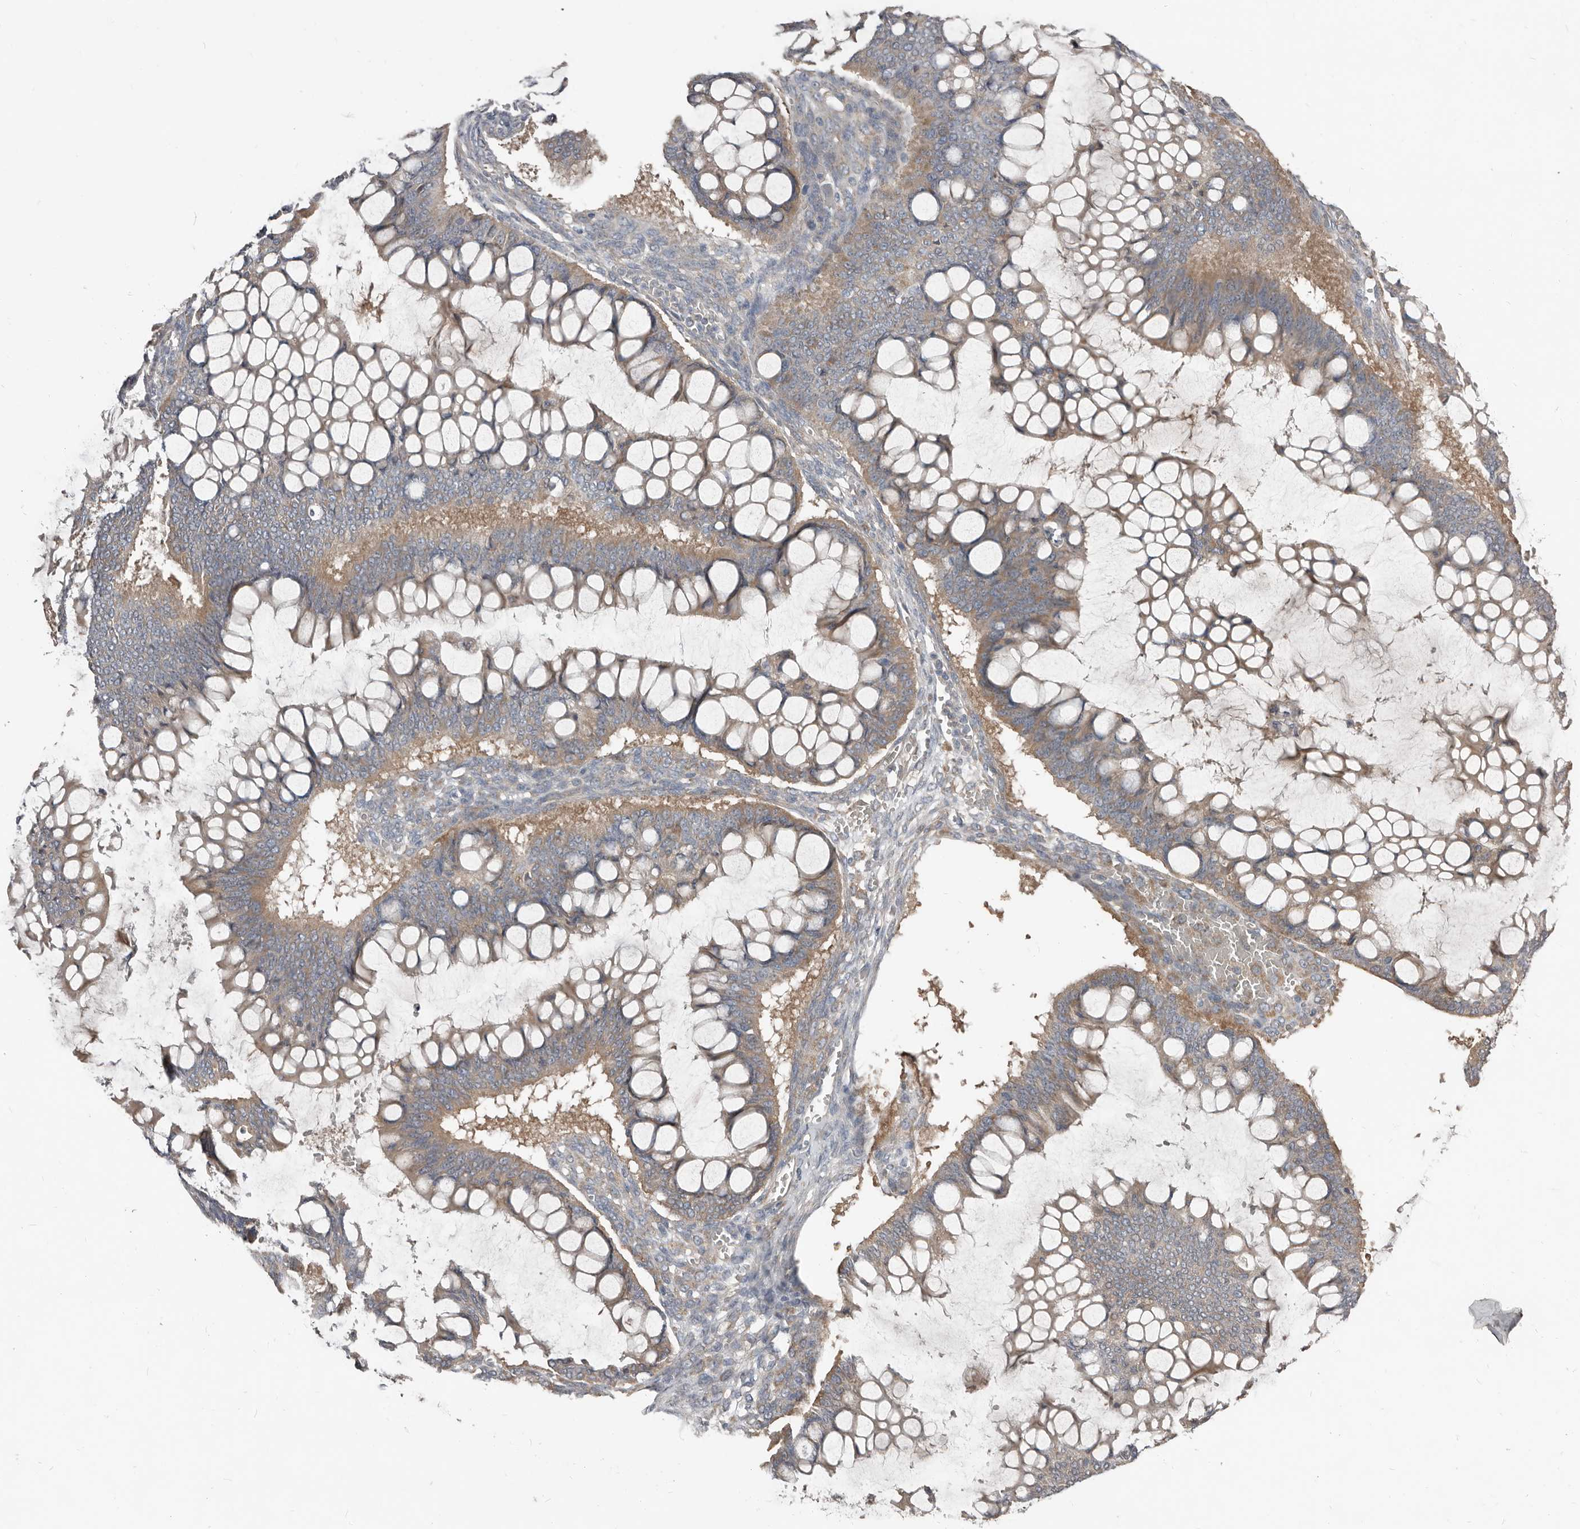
{"staining": {"intensity": "weak", "quantity": ">75%", "location": "cytoplasmic/membranous"}, "tissue": "ovarian cancer", "cell_type": "Tumor cells", "image_type": "cancer", "snomed": [{"axis": "morphology", "description": "Cystadenocarcinoma, mucinous, NOS"}, {"axis": "topography", "description": "Ovary"}], "caption": "DAB immunohistochemical staining of human ovarian cancer displays weak cytoplasmic/membranous protein expression in approximately >75% of tumor cells.", "gene": "AKNAD1", "patient": {"sex": "female", "age": 73}}